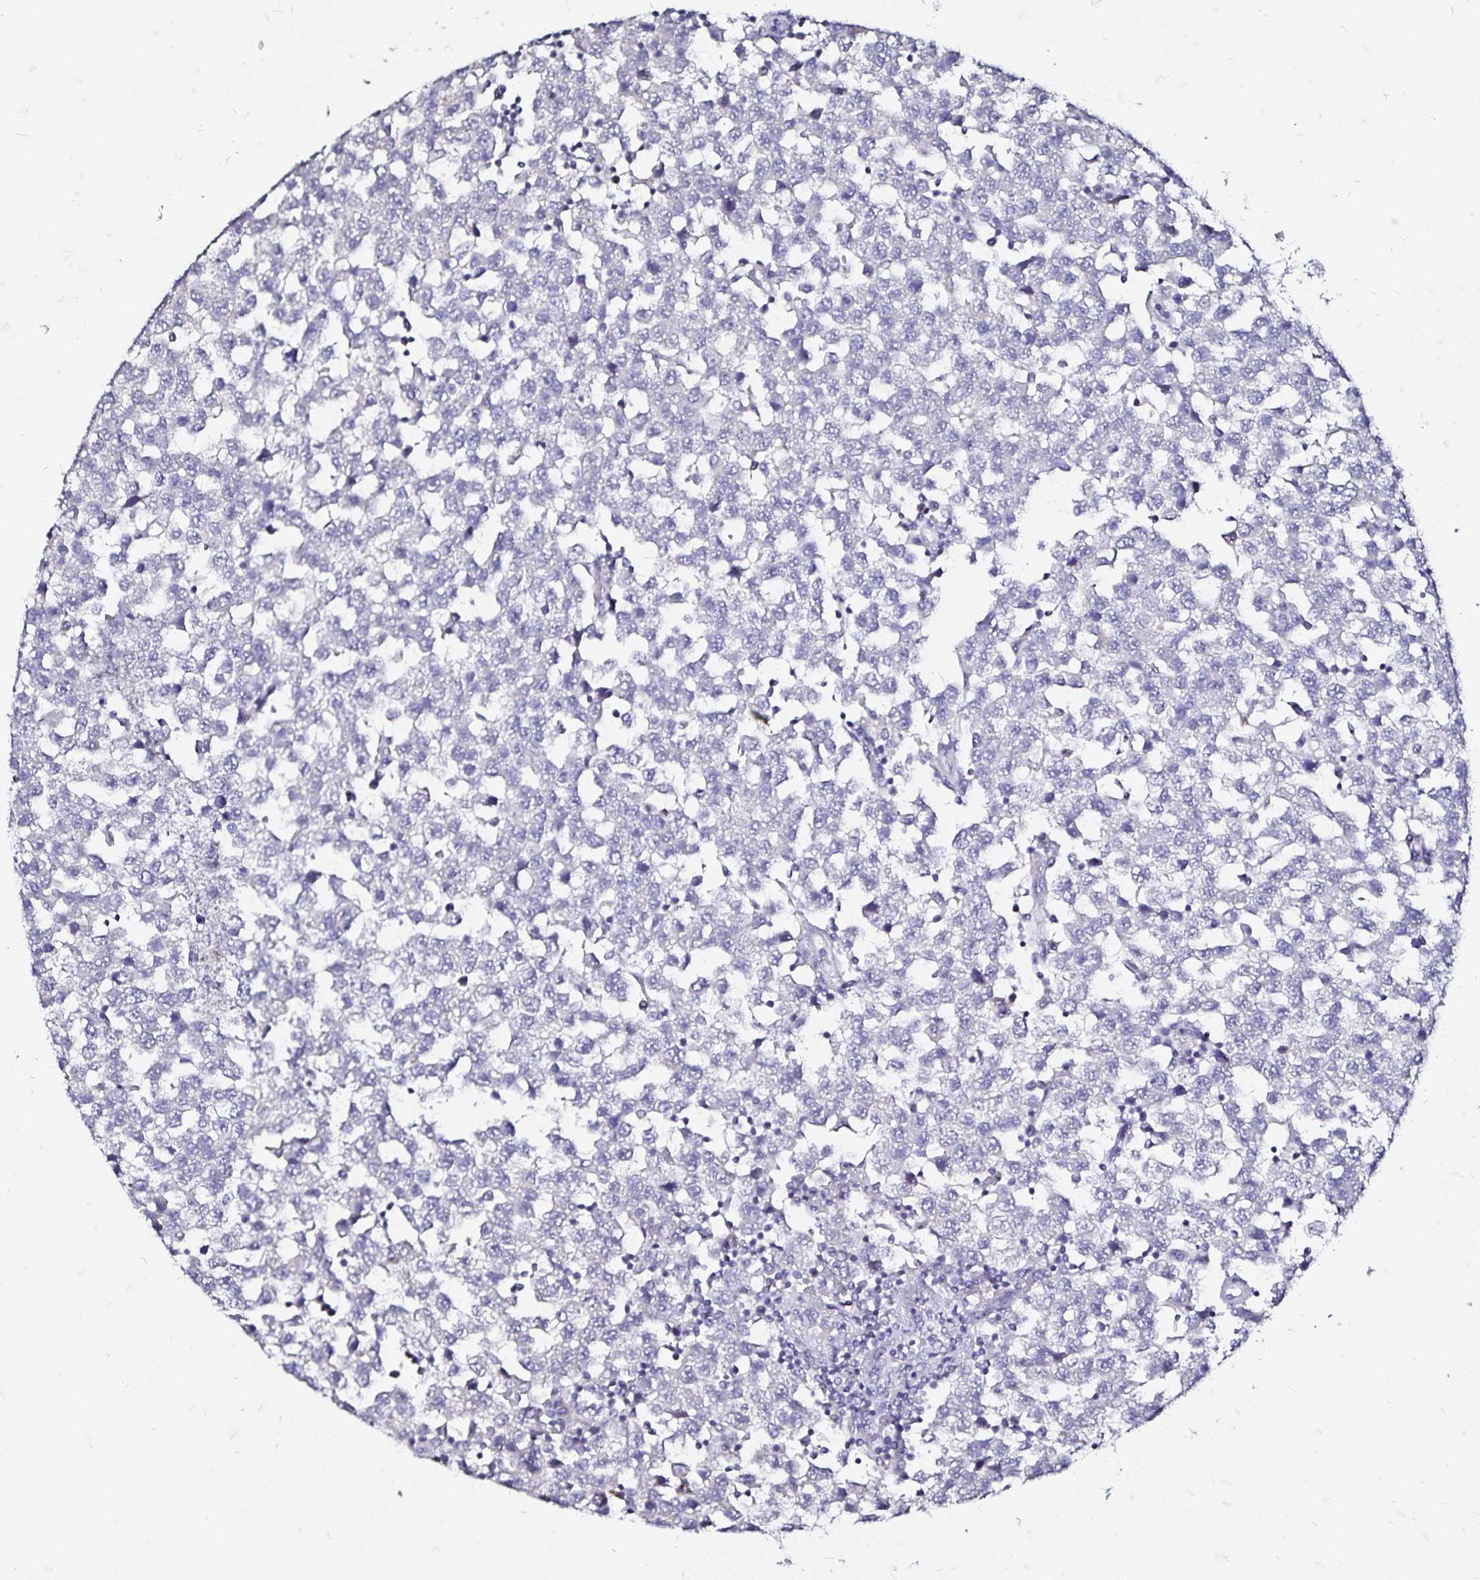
{"staining": {"intensity": "negative", "quantity": "none", "location": "none"}, "tissue": "testis cancer", "cell_type": "Tumor cells", "image_type": "cancer", "snomed": [{"axis": "morphology", "description": "Seminoma, NOS"}, {"axis": "topography", "description": "Testis"}], "caption": "Testis seminoma was stained to show a protein in brown. There is no significant positivity in tumor cells. The staining is performed using DAB (3,3'-diaminobenzidine) brown chromogen with nuclei counter-stained in using hematoxylin.", "gene": "SLC5A1", "patient": {"sex": "male", "age": 34}}